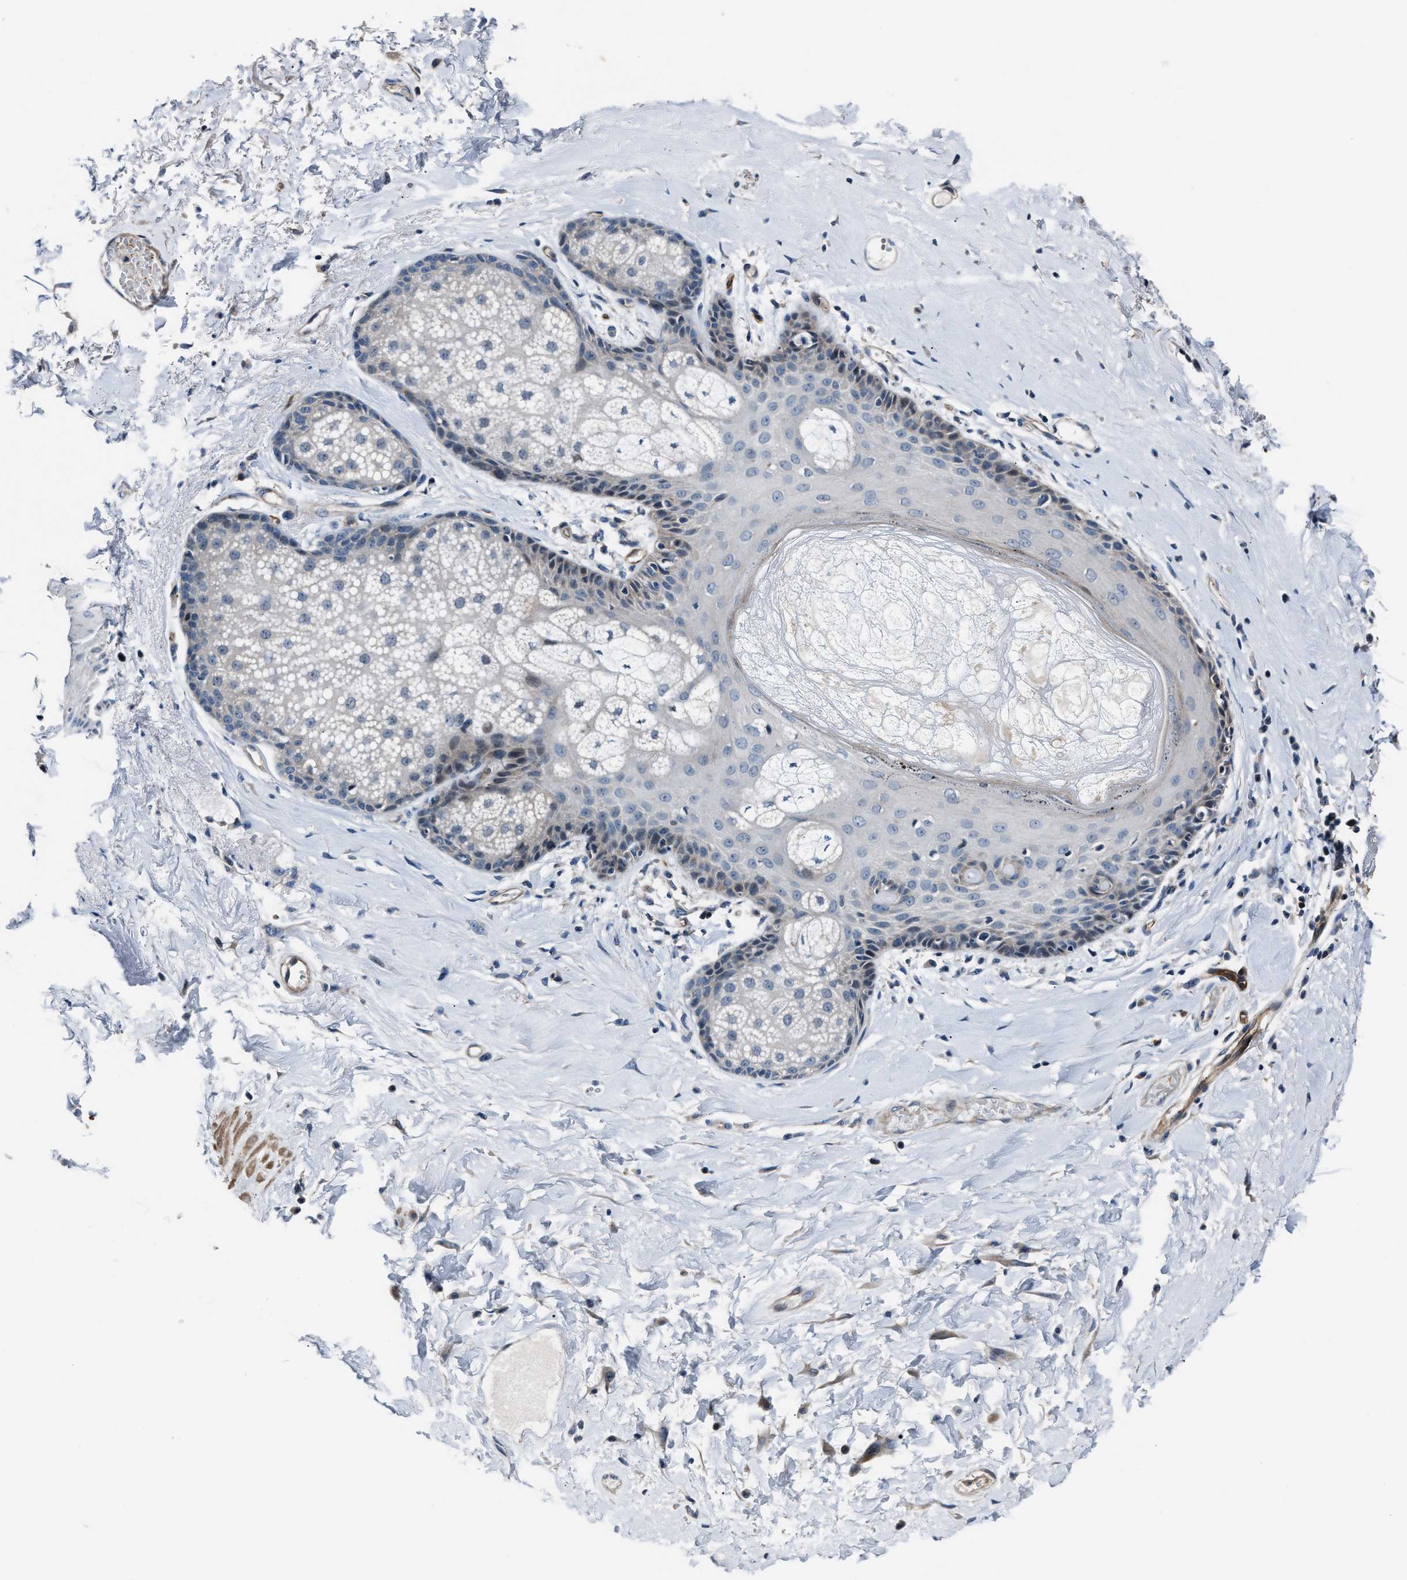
{"staining": {"intensity": "negative", "quantity": "none", "location": "none"}, "tissue": "skin", "cell_type": "Epidermal cells", "image_type": "normal", "snomed": [{"axis": "morphology", "description": "Normal tissue, NOS"}, {"axis": "topography", "description": "Anal"}], "caption": "DAB (3,3'-diaminobenzidine) immunohistochemical staining of benign human skin demonstrates no significant positivity in epidermal cells.", "gene": "MPDZ", "patient": {"sex": "male", "age": 69}}